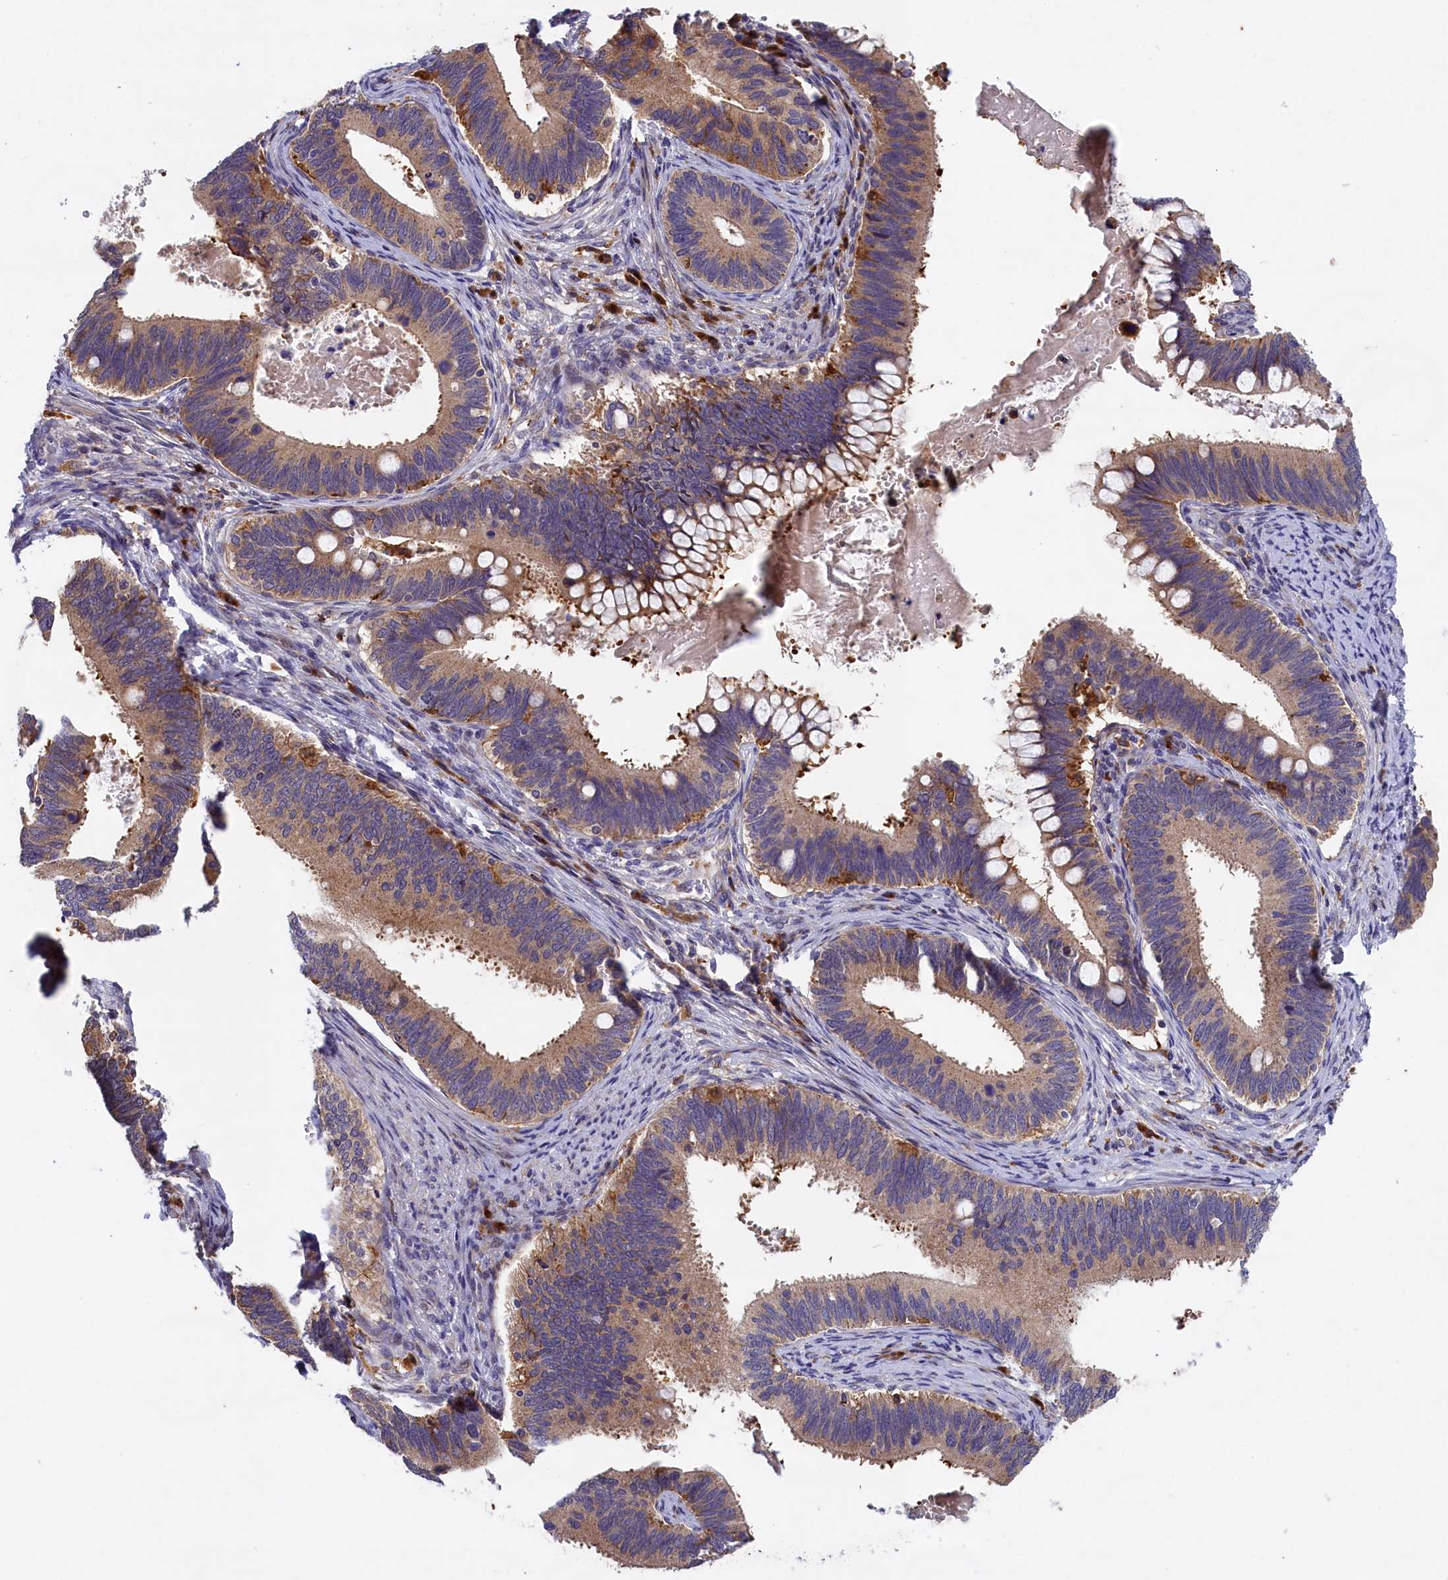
{"staining": {"intensity": "moderate", "quantity": "25%-75%", "location": "cytoplasmic/membranous"}, "tissue": "cervical cancer", "cell_type": "Tumor cells", "image_type": "cancer", "snomed": [{"axis": "morphology", "description": "Adenocarcinoma, NOS"}, {"axis": "topography", "description": "Cervix"}], "caption": "Protein expression analysis of human adenocarcinoma (cervical) reveals moderate cytoplasmic/membranous positivity in about 25%-75% of tumor cells. The staining was performed using DAB to visualize the protein expression in brown, while the nuclei were stained in blue with hematoxylin (Magnification: 20x).", "gene": "NAIP", "patient": {"sex": "female", "age": 42}}